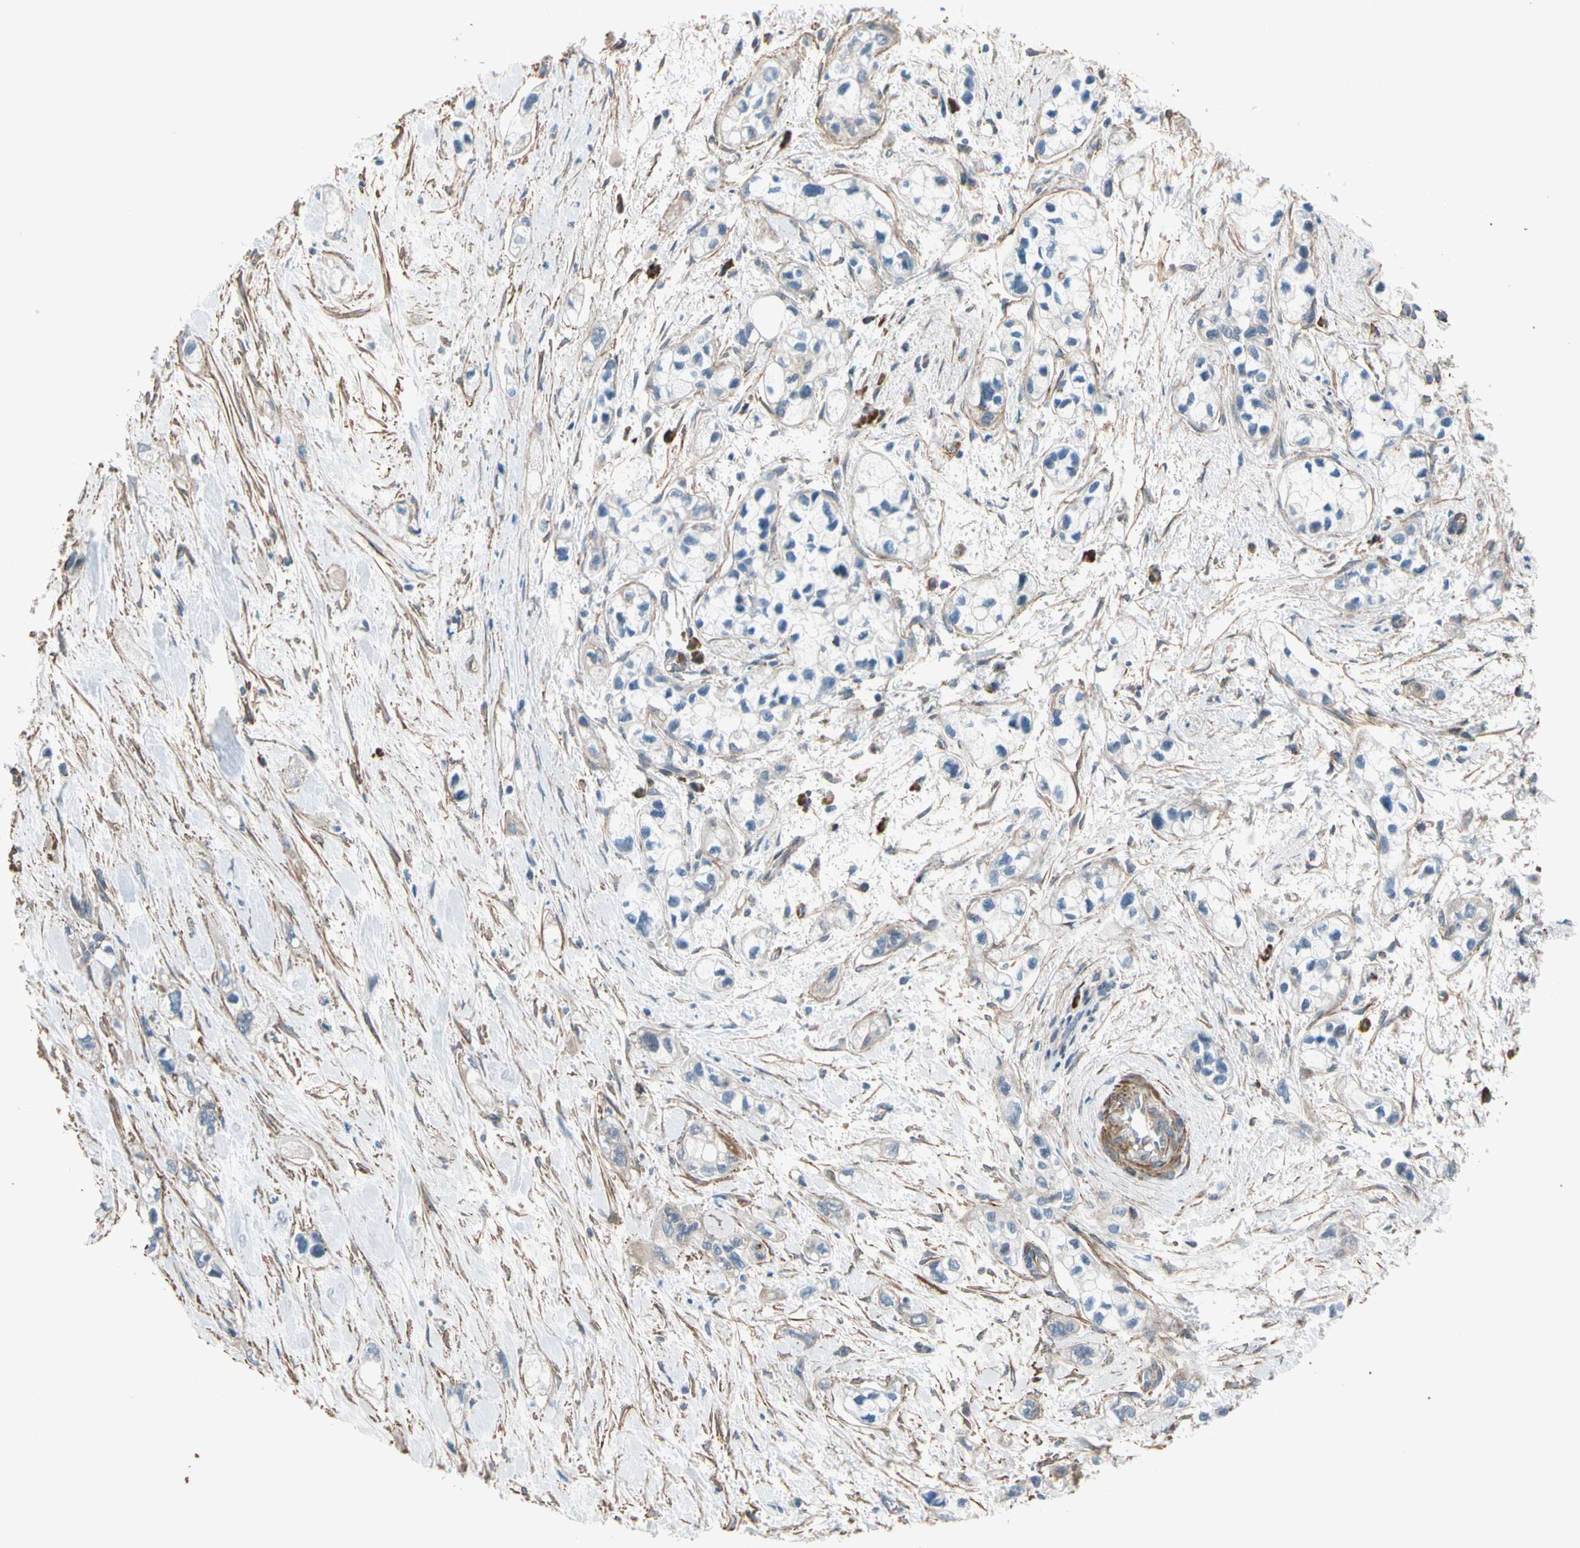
{"staining": {"intensity": "weak", "quantity": "<25%", "location": "cytoplasmic/membranous"}, "tissue": "pancreatic cancer", "cell_type": "Tumor cells", "image_type": "cancer", "snomed": [{"axis": "morphology", "description": "Adenocarcinoma, NOS"}, {"axis": "topography", "description": "Pancreas"}], "caption": "Adenocarcinoma (pancreatic) was stained to show a protein in brown. There is no significant expression in tumor cells. Brightfield microscopy of IHC stained with DAB (brown) and hematoxylin (blue), captured at high magnification.", "gene": "LIMK2", "patient": {"sex": "male", "age": 74}}